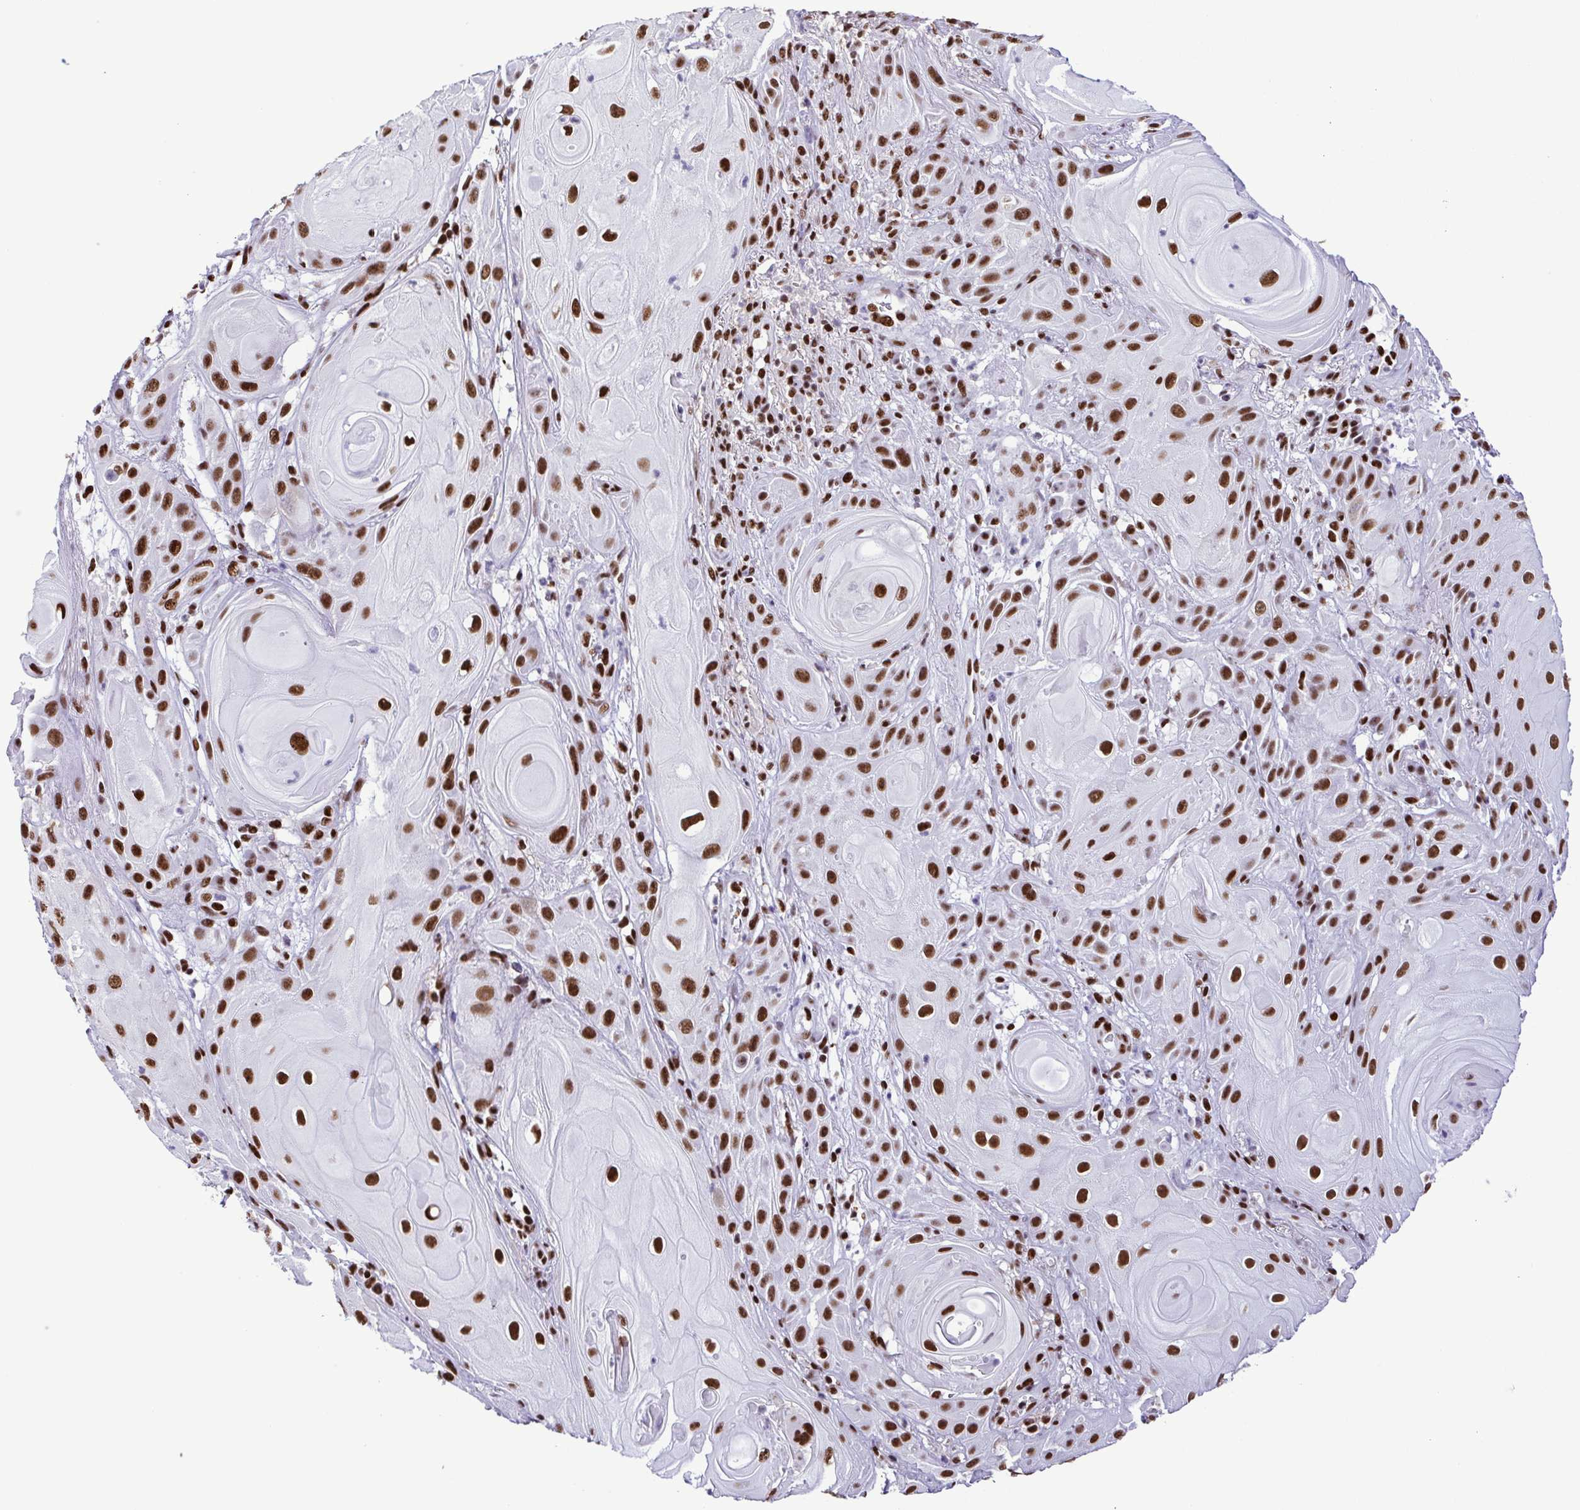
{"staining": {"intensity": "strong", "quantity": ">75%", "location": "nuclear"}, "tissue": "skin cancer", "cell_type": "Tumor cells", "image_type": "cancer", "snomed": [{"axis": "morphology", "description": "Squamous cell carcinoma, NOS"}, {"axis": "topography", "description": "Skin"}], "caption": "Skin cancer stained for a protein (brown) shows strong nuclear positive positivity in about >75% of tumor cells.", "gene": "TRIM28", "patient": {"sex": "male", "age": 62}}